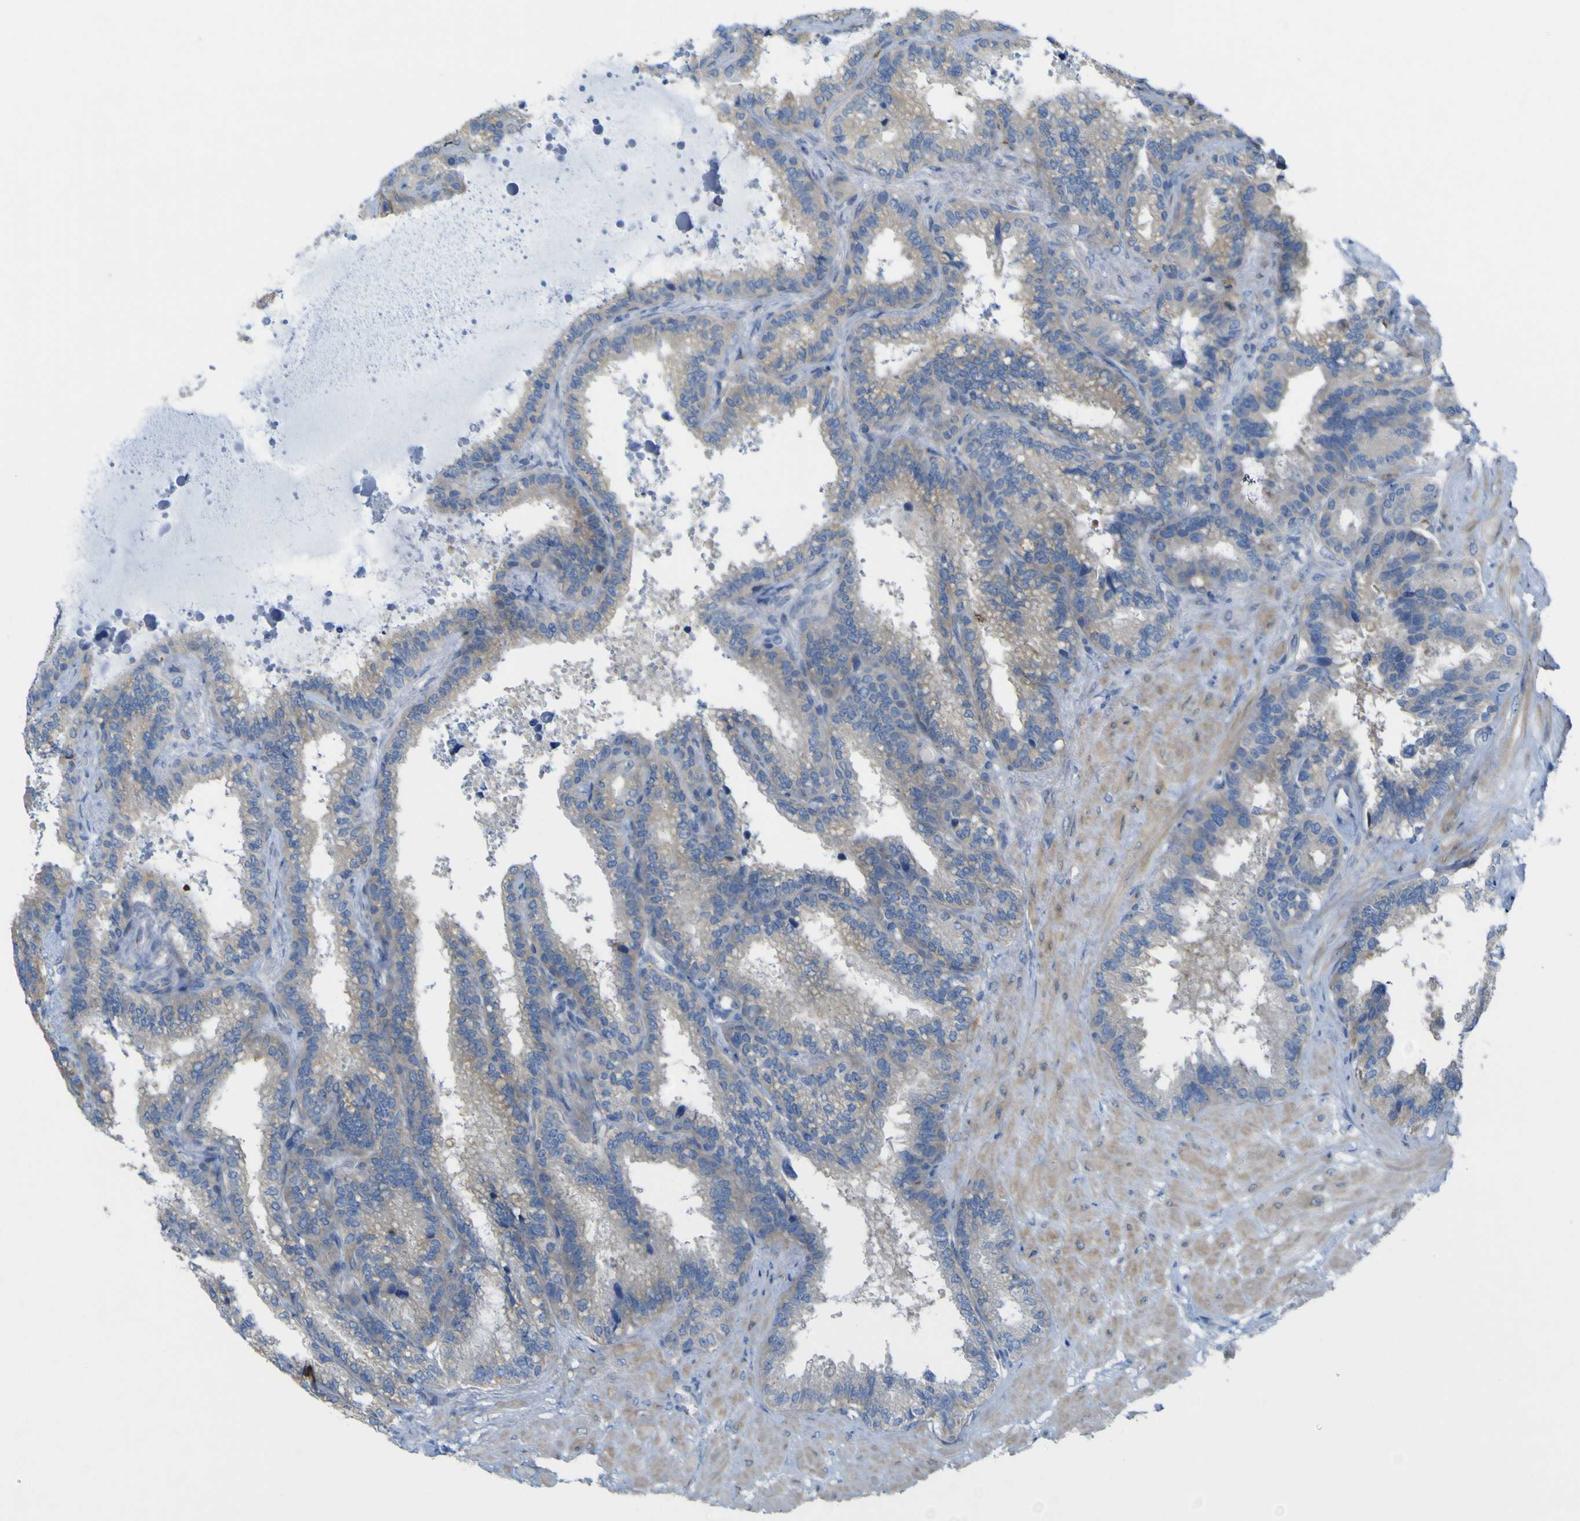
{"staining": {"intensity": "weak", "quantity": "<25%", "location": "cytoplasmic/membranous"}, "tissue": "seminal vesicle", "cell_type": "Glandular cells", "image_type": "normal", "snomed": [{"axis": "morphology", "description": "Normal tissue, NOS"}, {"axis": "topography", "description": "Seminal veicle"}], "caption": "Image shows no significant protein staining in glandular cells of benign seminal vesicle.", "gene": "MYEOV", "patient": {"sex": "male", "age": 46}}